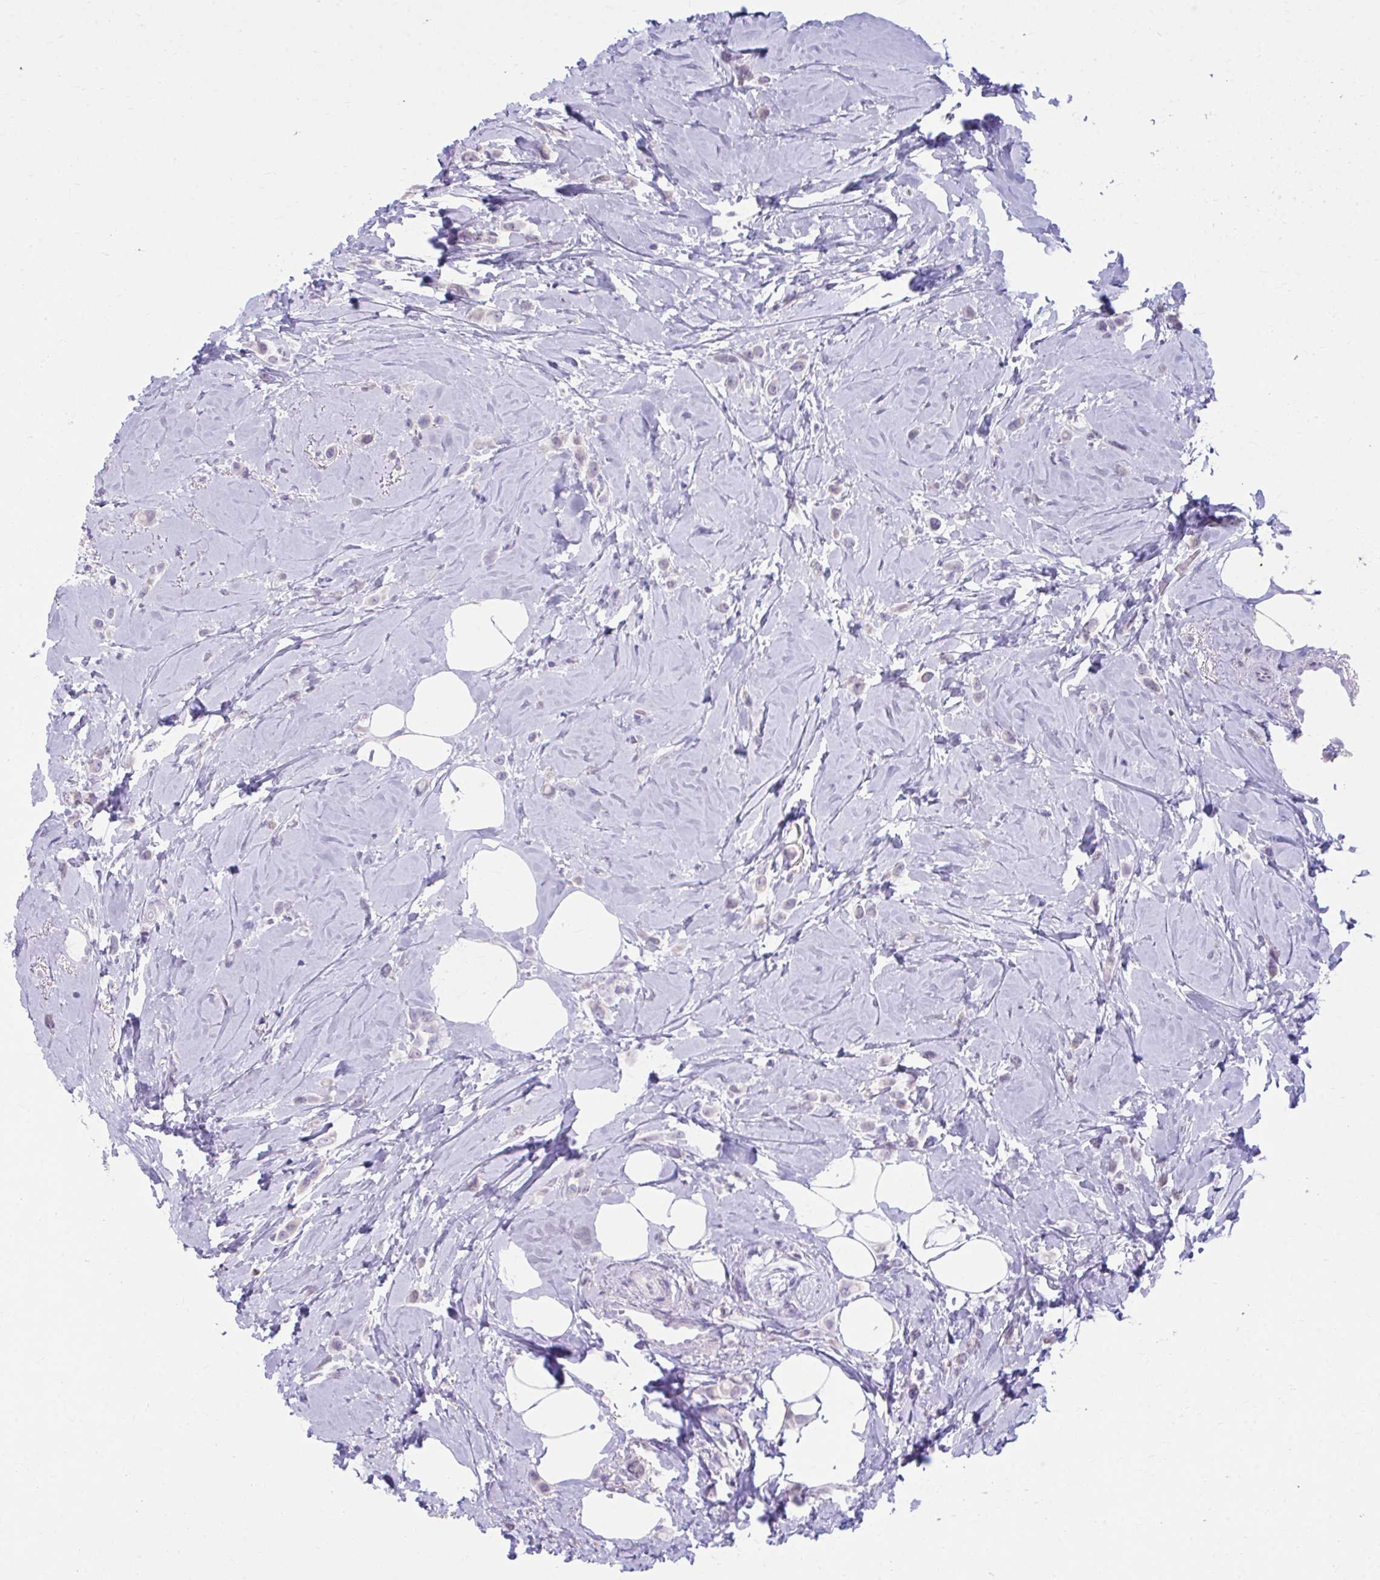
{"staining": {"intensity": "negative", "quantity": "none", "location": "none"}, "tissue": "breast cancer", "cell_type": "Tumor cells", "image_type": "cancer", "snomed": [{"axis": "morphology", "description": "Lobular carcinoma"}, {"axis": "topography", "description": "Breast"}], "caption": "Immunohistochemistry (IHC) of breast cancer displays no staining in tumor cells.", "gene": "OR7A5", "patient": {"sex": "female", "age": 66}}